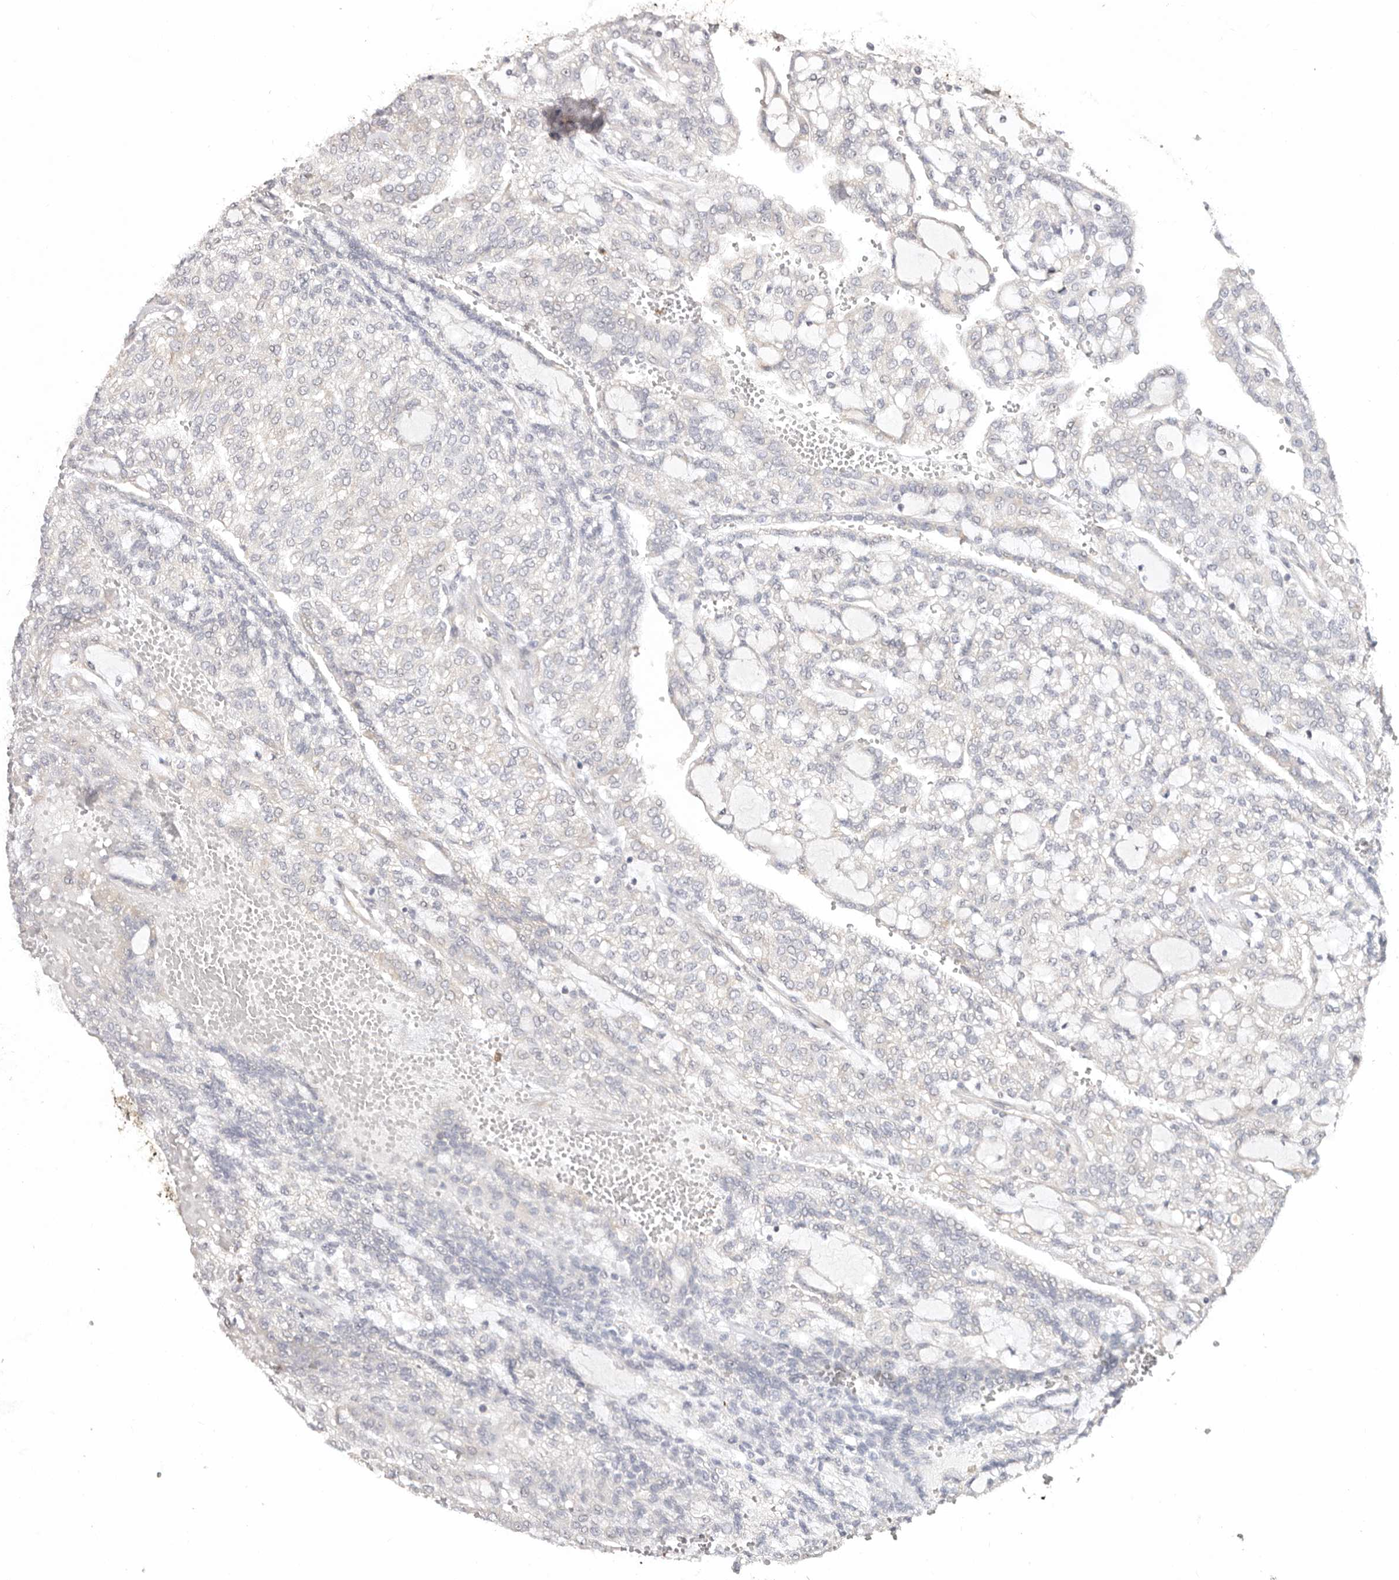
{"staining": {"intensity": "negative", "quantity": "none", "location": "none"}, "tissue": "renal cancer", "cell_type": "Tumor cells", "image_type": "cancer", "snomed": [{"axis": "morphology", "description": "Adenocarcinoma, NOS"}, {"axis": "topography", "description": "Kidney"}], "caption": "DAB (3,3'-diaminobenzidine) immunohistochemical staining of adenocarcinoma (renal) displays no significant staining in tumor cells.", "gene": "BCL2L15", "patient": {"sex": "male", "age": 63}}